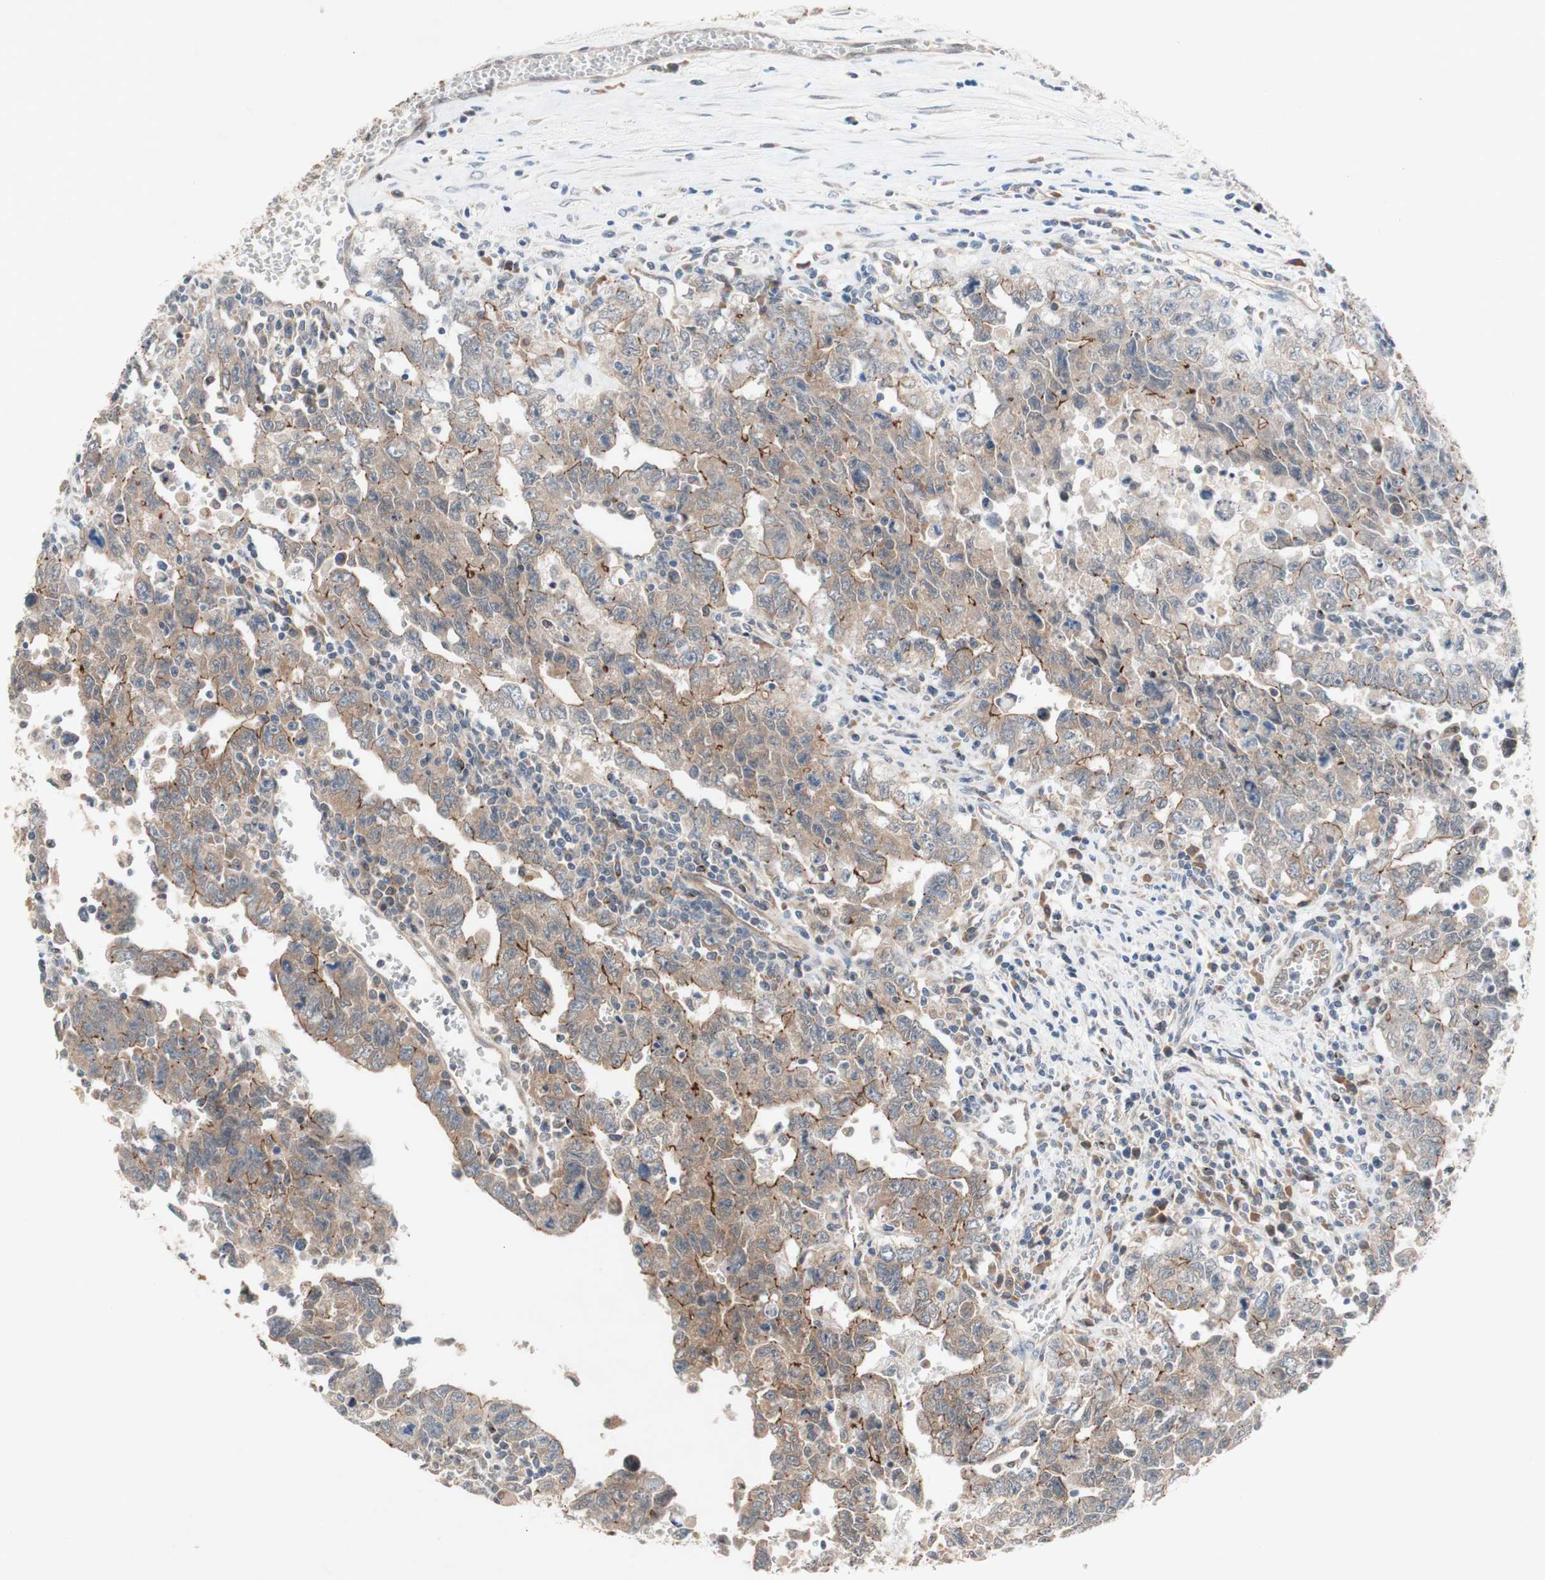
{"staining": {"intensity": "moderate", "quantity": ">75%", "location": "cytoplasmic/membranous"}, "tissue": "testis cancer", "cell_type": "Tumor cells", "image_type": "cancer", "snomed": [{"axis": "morphology", "description": "Carcinoma, Embryonal, NOS"}, {"axis": "topography", "description": "Testis"}], "caption": "Immunohistochemical staining of embryonal carcinoma (testis) demonstrates medium levels of moderate cytoplasmic/membranous staining in approximately >75% of tumor cells.", "gene": "PDGFB", "patient": {"sex": "male", "age": 28}}